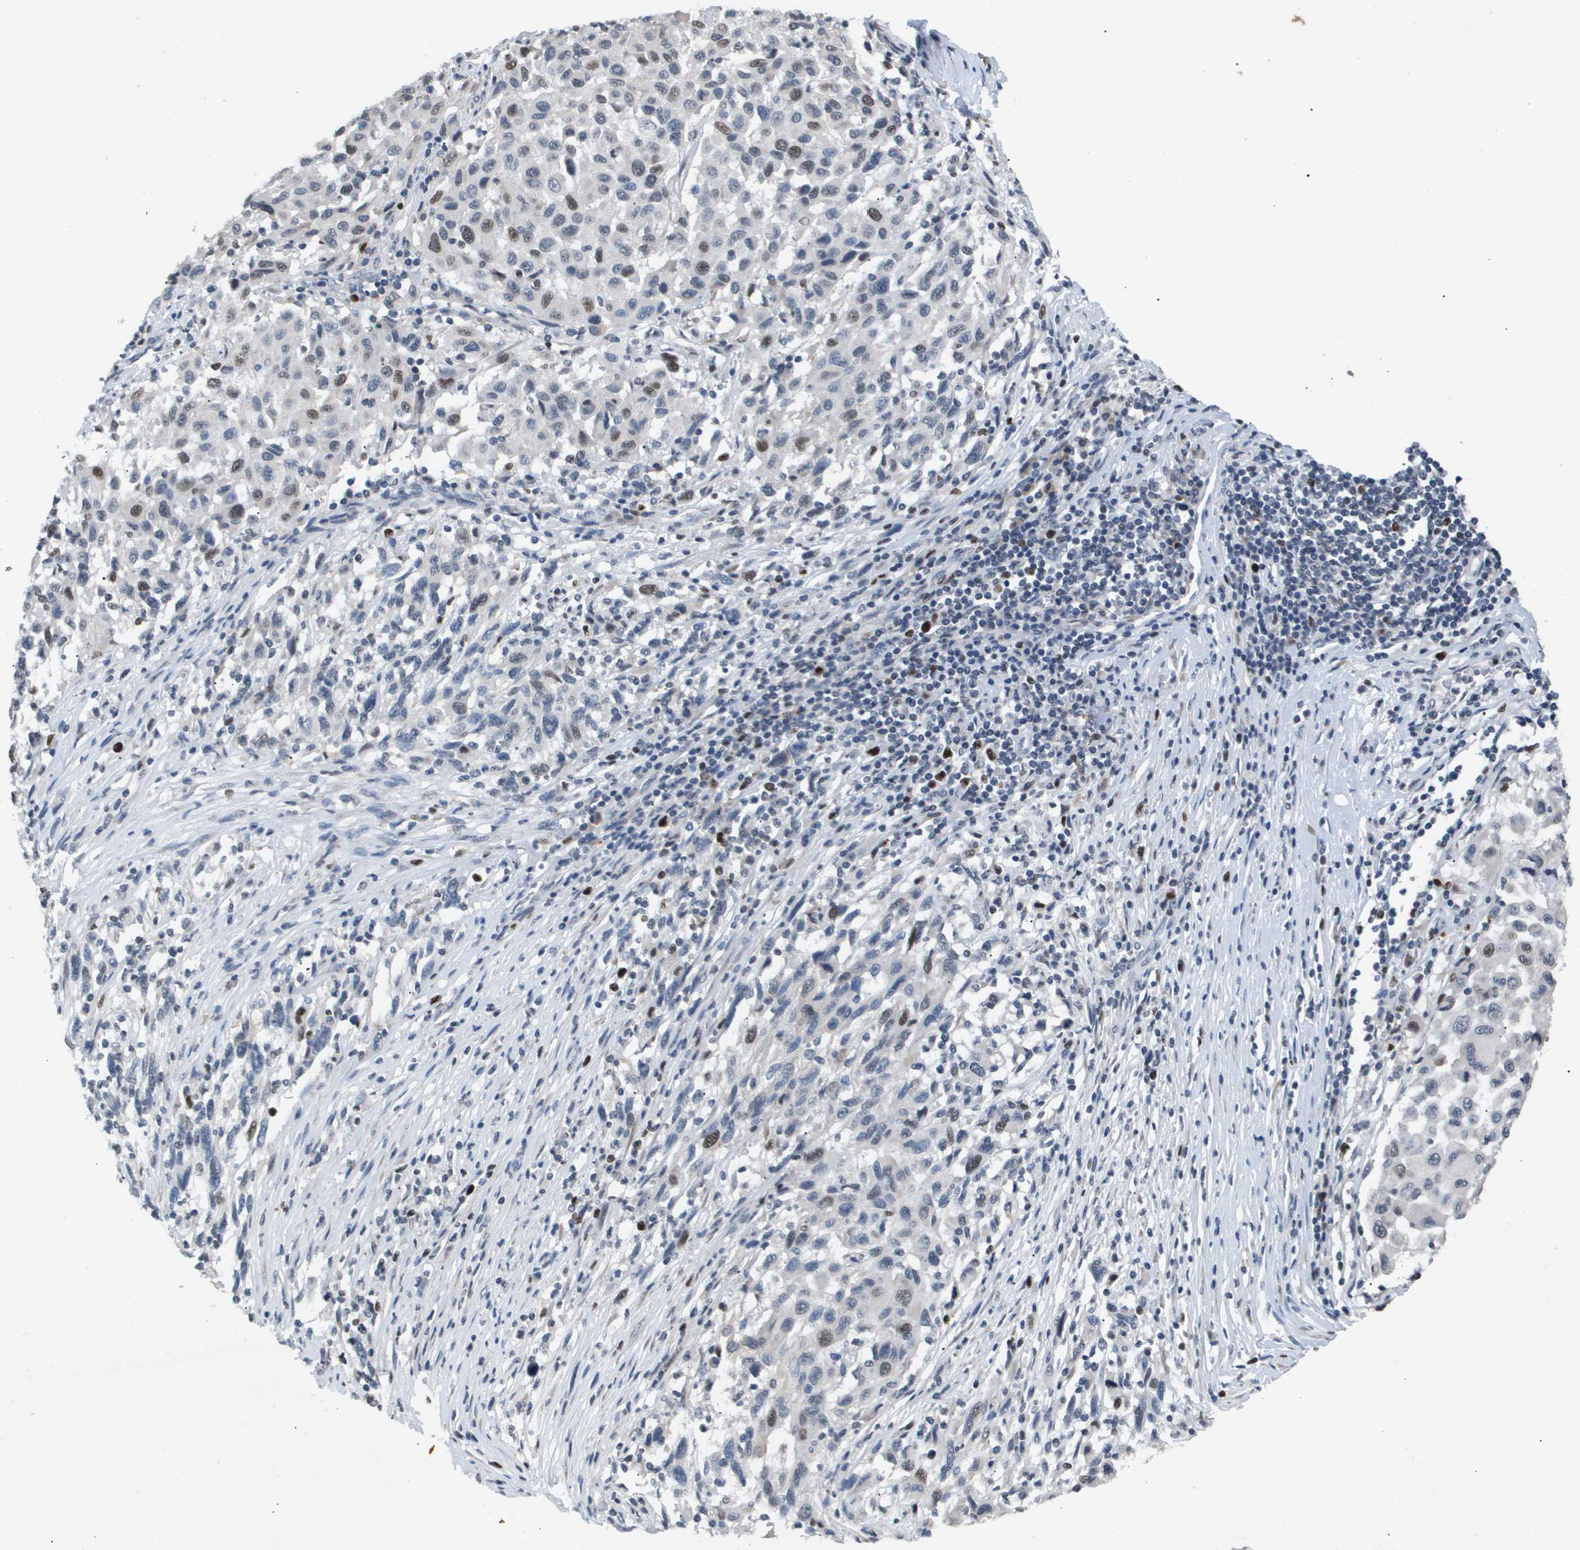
{"staining": {"intensity": "moderate", "quantity": "<25%", "location": "nuclear"}, "tissue": "melanoma", "cell_type": "Tumor cells", "image_type": "cancer", "snomed": [{"axis": "morphology", "description": "Malignant melanoma, Metastatic site"}, {"axis": "topography", "description": "Lymph node"}], "caption": "Melanoma stained with a brown dye demonstrates moderate nuclear positive expression in approximately <25% of tumor cells.", "gene": "ANAPC2", "patient": {"sex": "male", "age": 61}}